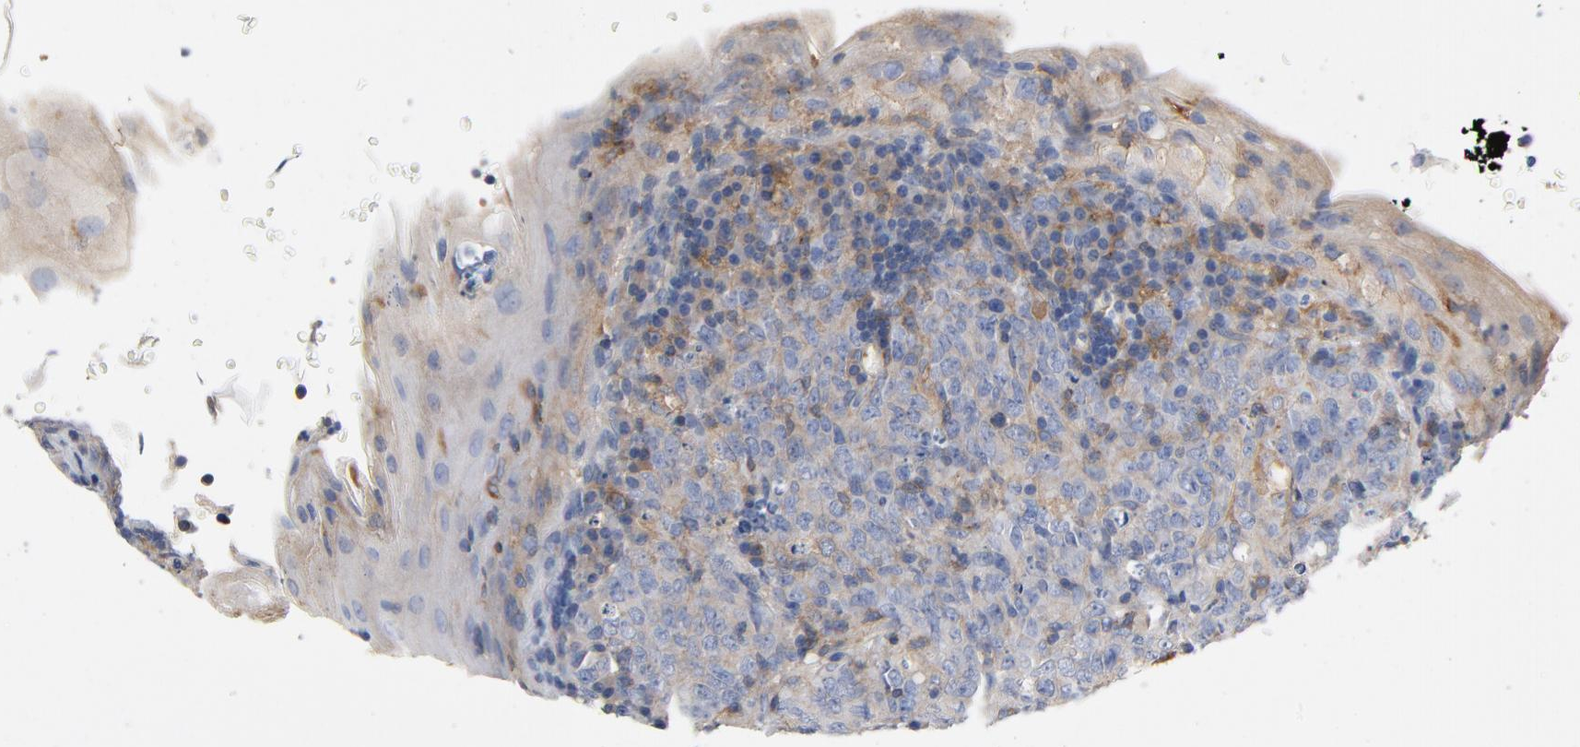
{"staining": {"intensity": "moderate", "quantity": "<25%", "location": "cytoplasmic/membranous"}, "tissue": "lymphoma", "cell_type": "Tumor cells", "image_type": "cancer", "snomed": [{"axis": "morphology", "description": "Malignant lymphoma, non-Hodgkin's type, High grade"}, {"axis": "topography", "description": "Tonsil"}], "caption": "A brown stain labels moderate cytoplasmic/membranous positivity of a protein in human lymphoma tumor cells.", "gene": "SRC", "patient": {"sex": "female", "age": 36}}